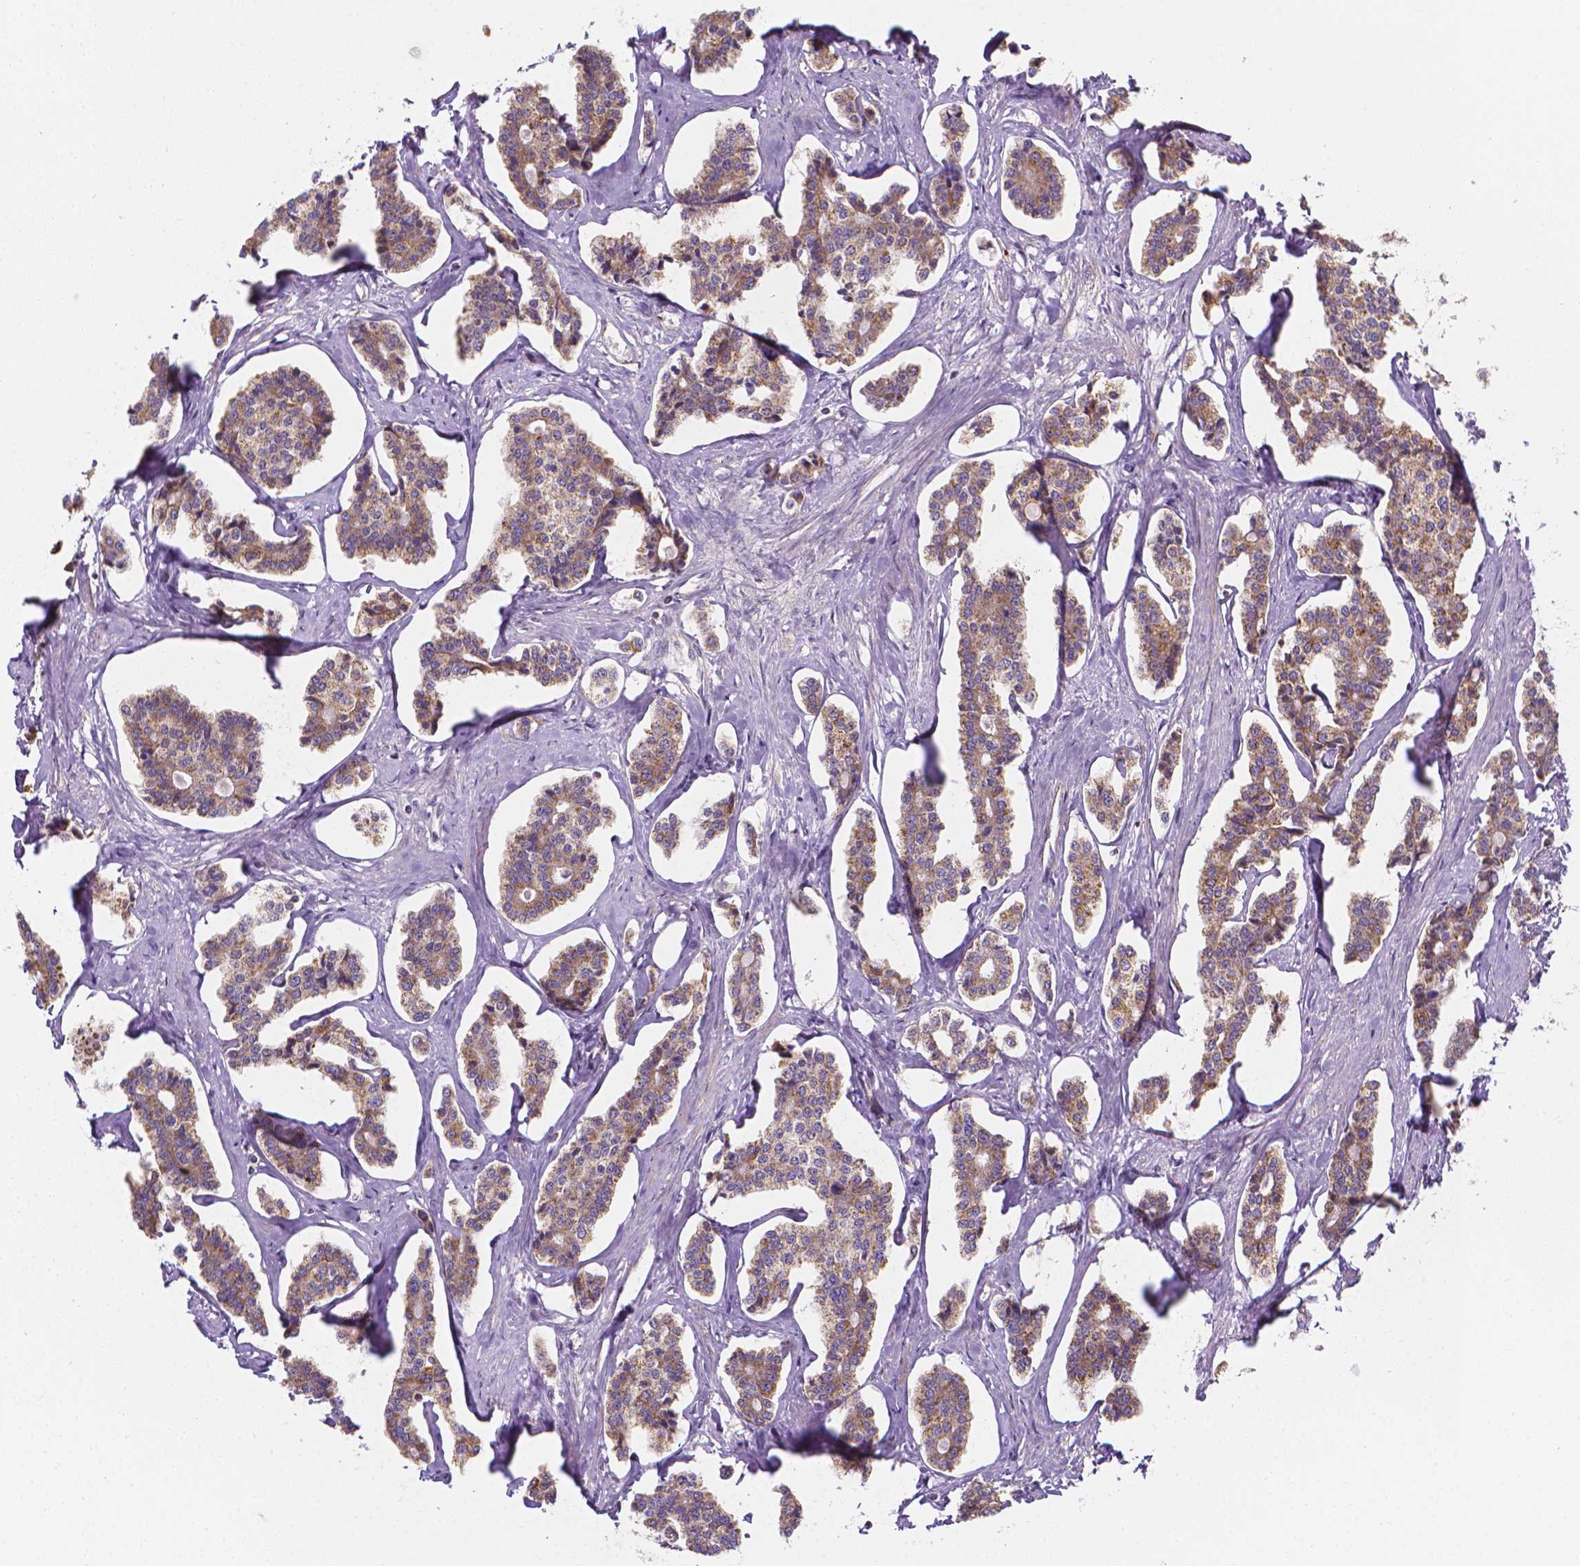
{"staining": {"intensity": "moderate", "quantity": ">75%", "location": "cytoplasmic/membranous"}, "tissue": "carcinoid", "cell_type": "Tumor cells", "image_type": "cancer", "snomed": [{"axis": "morphology", "description": "Carcinoid, malignant, NOS"}, {"axis": "topography", "description": "Small intestine"}], "caption": "Immunohistochemical staining of human carcinoid exhibits medium levels of moderate cytoplasmic/membranous protein staining in about >75% of tumor cells. (Brightfield microscopy of DAB IHC at high magnification).", "gene": "SNCAIP", "patient": {"sex": "female", "age": 65}}